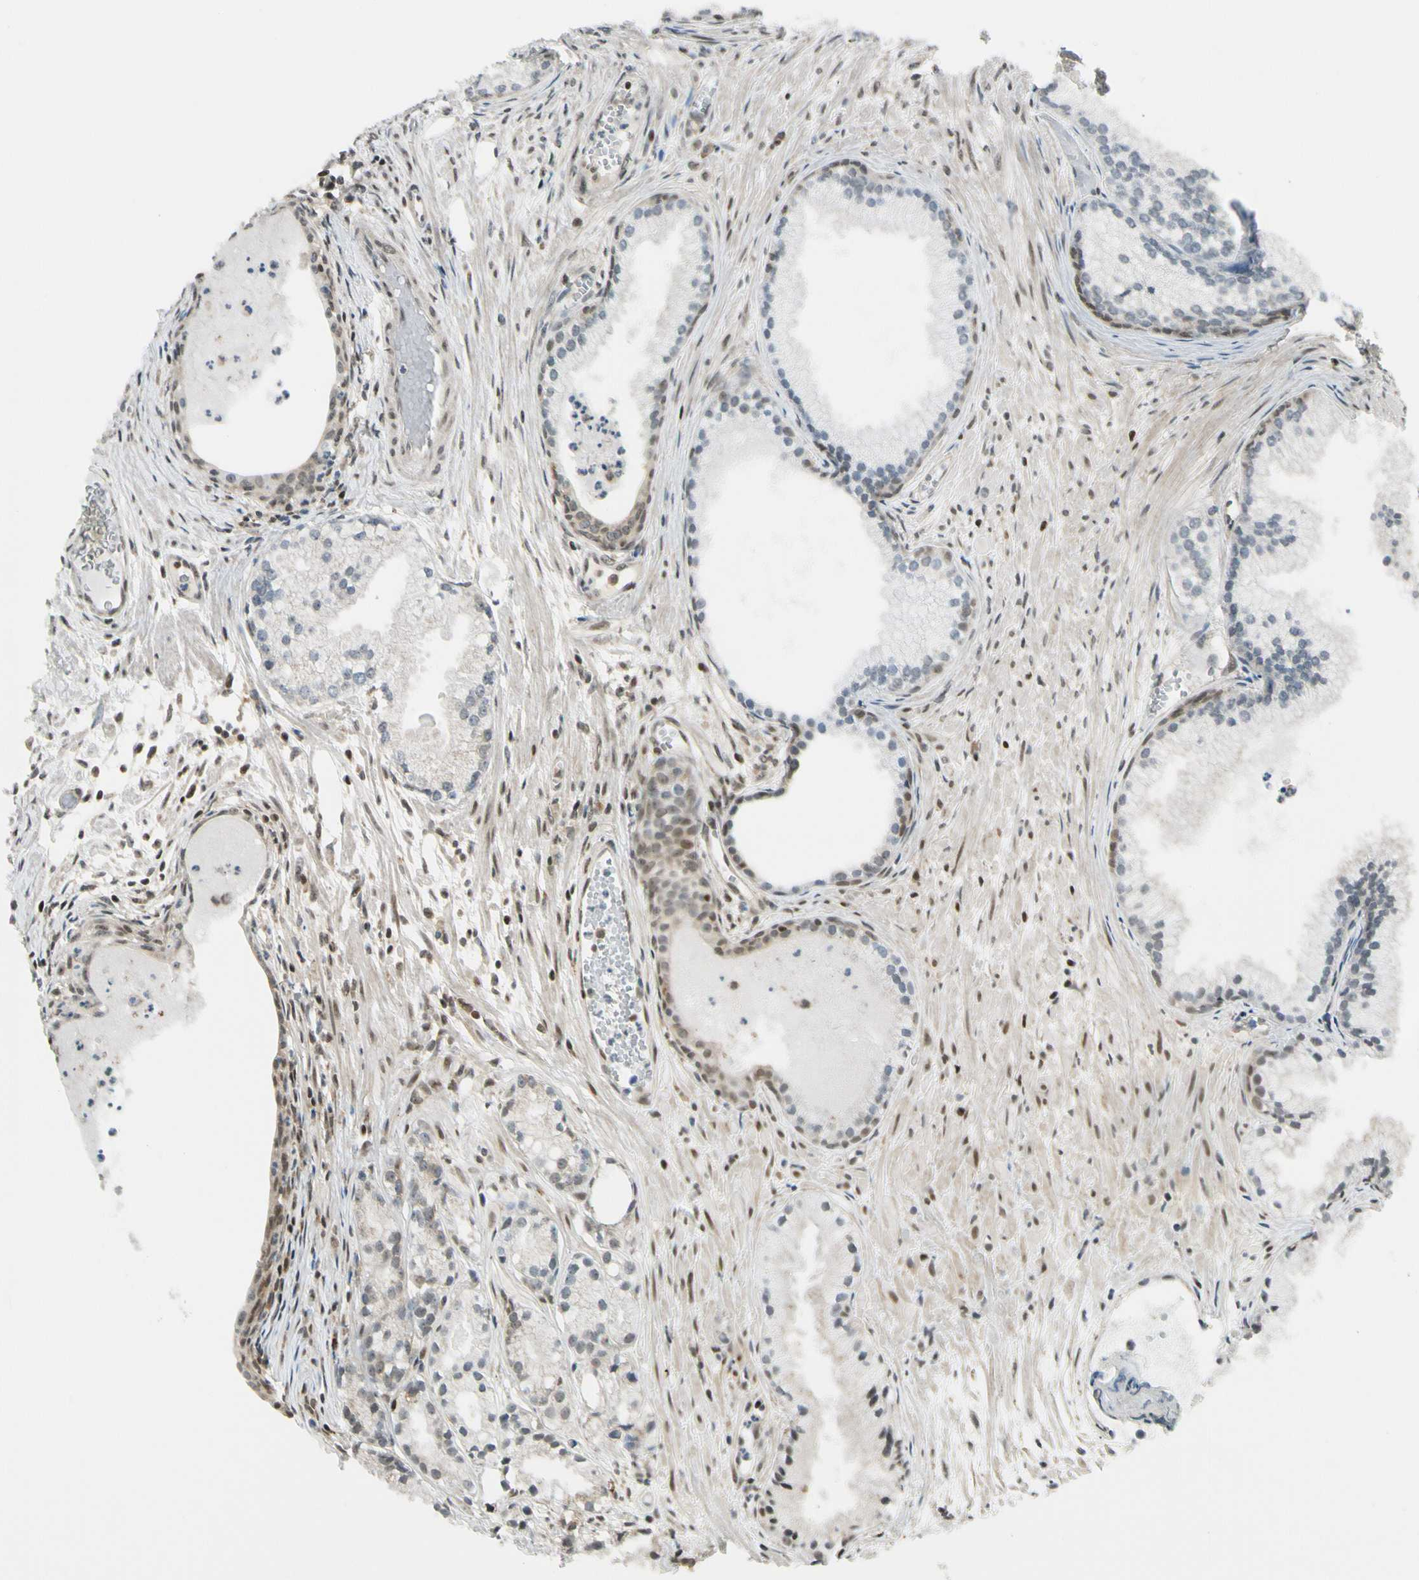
{"staining": {"intensity": "moderate", "quantity": "<25%", "location": "cytoplasmic/membranous,nuclear"}, "tissue": "prostate cancer", "cell_type": "Tumor cells", "image_type": "cancer", "snomed": [{"axis": "morphology", "description": "Adenocarcinoma, Low grade"}, {"axis": "topography", "description": "Prostate"}], "caption": "The image shows immunohistochemical staining of prostate cancer (adenocarcinoma (low-grade)). There is moderate cytoplasmic/membranous and nuclear positivity is identified in approximately <25% of tumor cells.", "gene": "DAXX", "patient": {"sex": "male", "age": 72}}